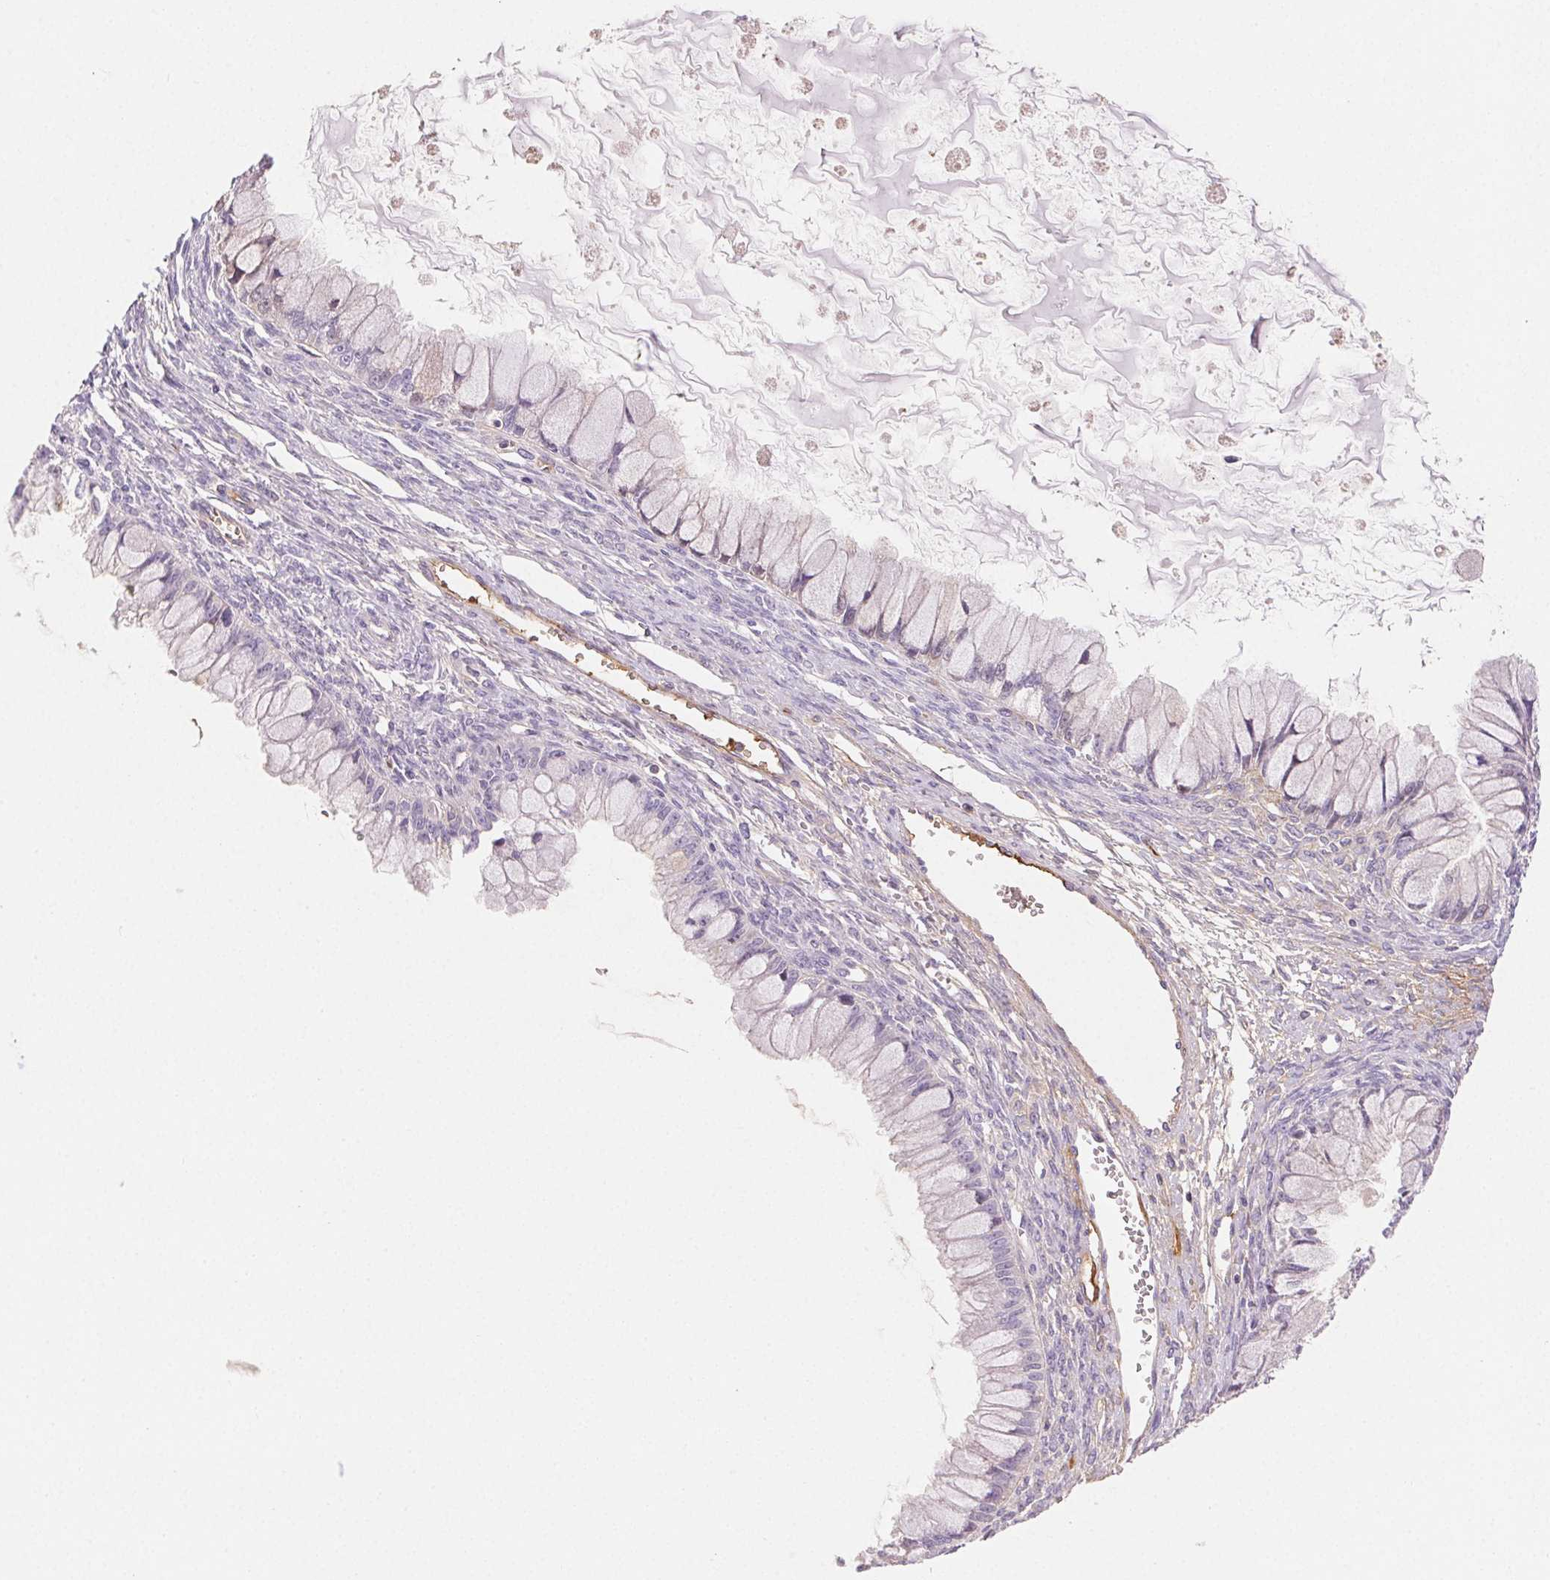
{"staining": {"intensity": "negative", "quantity": "none", "location": "none"}, "tissue": "ovarian cancer", "cell_type": "Tumor cells", "image_type": "cancer", "snomed": [{"axis": "morphology", "description": "Cystadenocarcinoma, mucinous, NOS"}, {"axis": "topography", "description": "Ovary"}], "caption": "Immunohistochemical staining of human mucinous cystadenocarcinoma (ovarian) shows no significant expression in tumor cells. (DAB (3,3'-diaminobenzidine) immunohistochemistry with hematoxylin counter stain).", "gene": "FGA", "patient": {"sex": "female", "age": 34}}